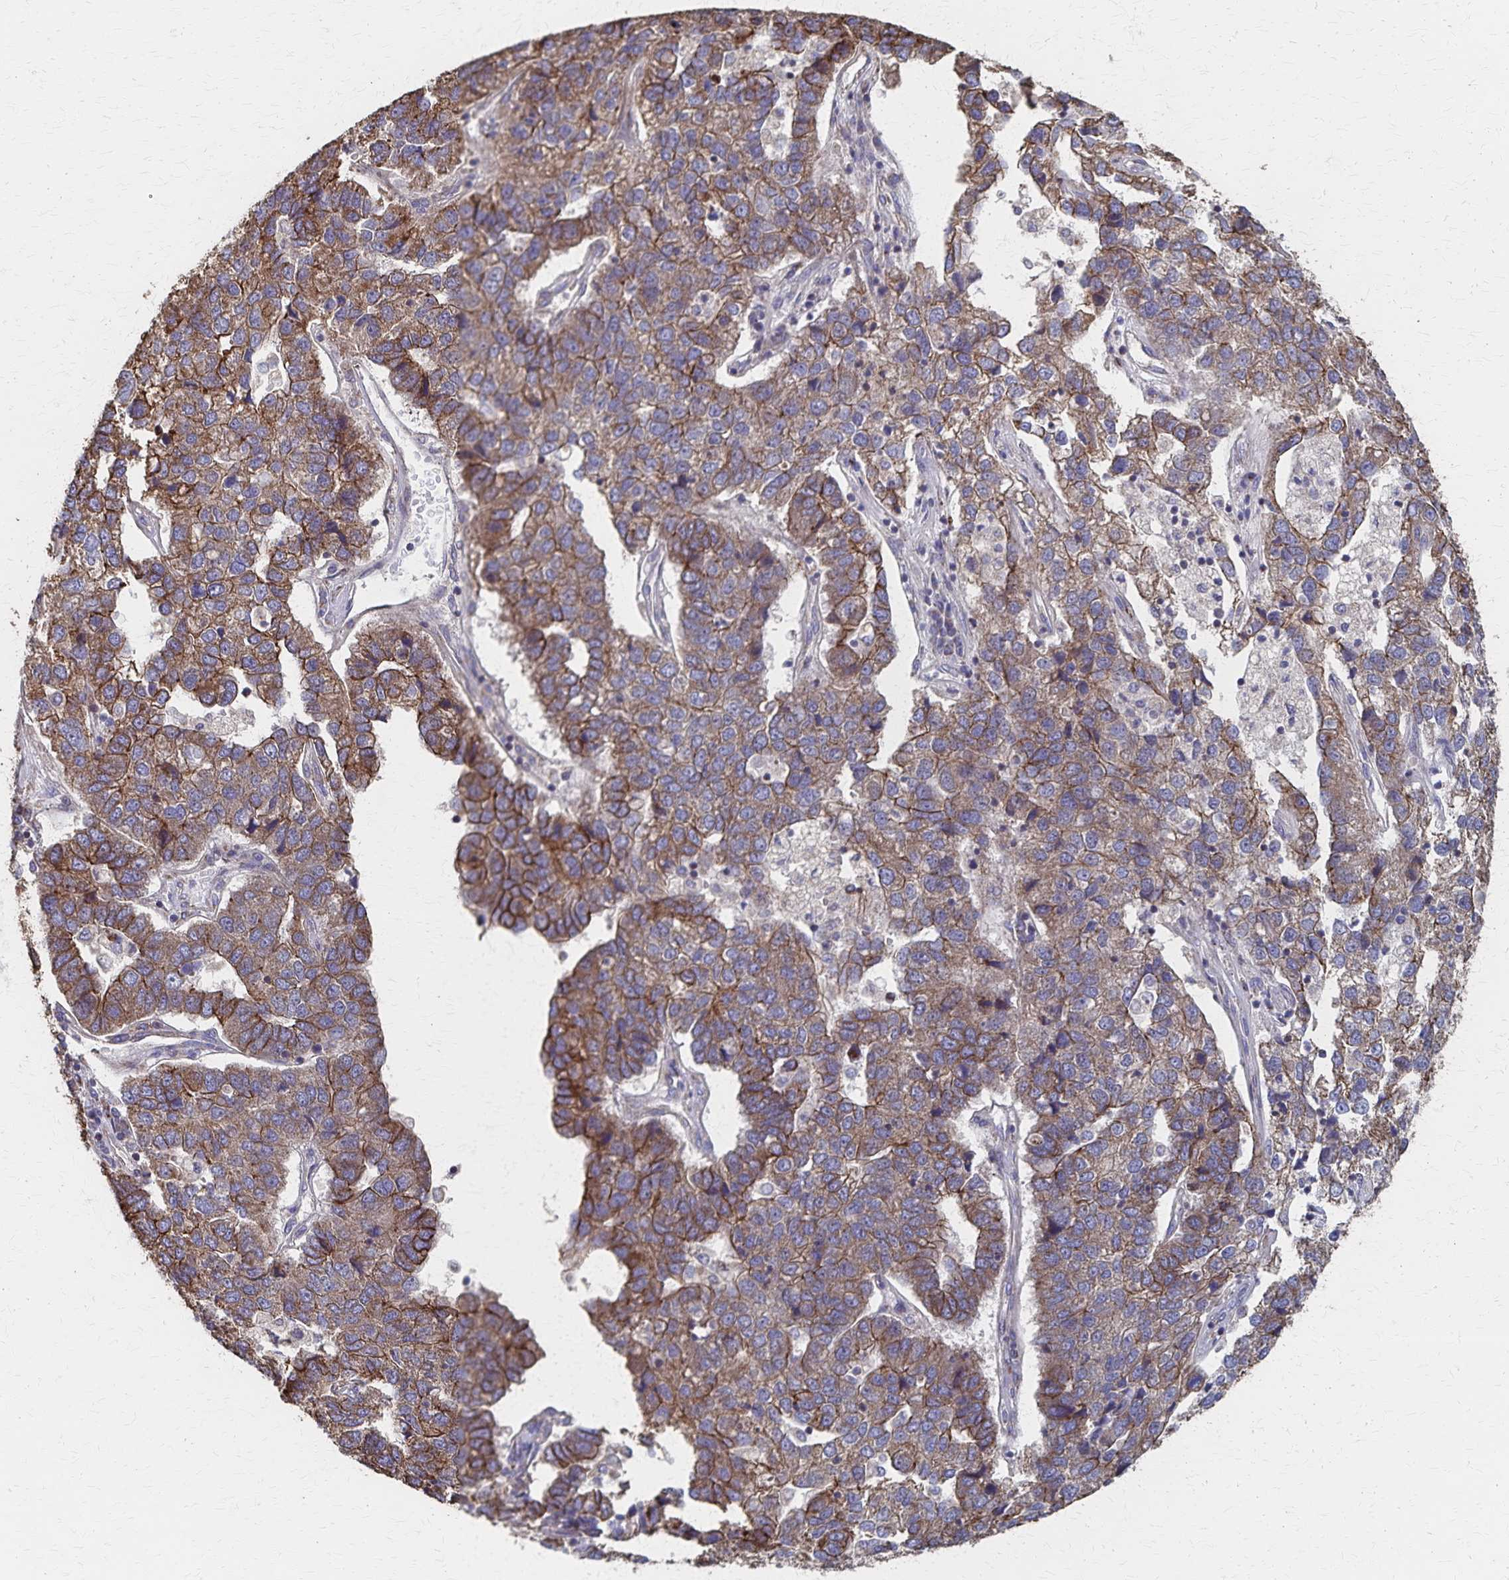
{"staining": {"intensity": "moderate", "quantity": ">75%", "location": "cytoplasmic/membranous"}, "tissue": "pancreatic cancer", "cell_type": "Tumor cells", "image_type": "cancer", "snomed": [{"axis": "morphology", "description": "Adenocarcinoma, NOS"}, {"axis": "topography", "description": "Pancreas"}], "caption": "This photomicrograph reveals immunohistochemistry staining of human adenocarcinoma (pancreatic), with medium moderate cytoplasmic/membranous staining in about >75% of tumor cells.", "gene": "PGAP2", "patient": {"sex": "female", "age": 61}}